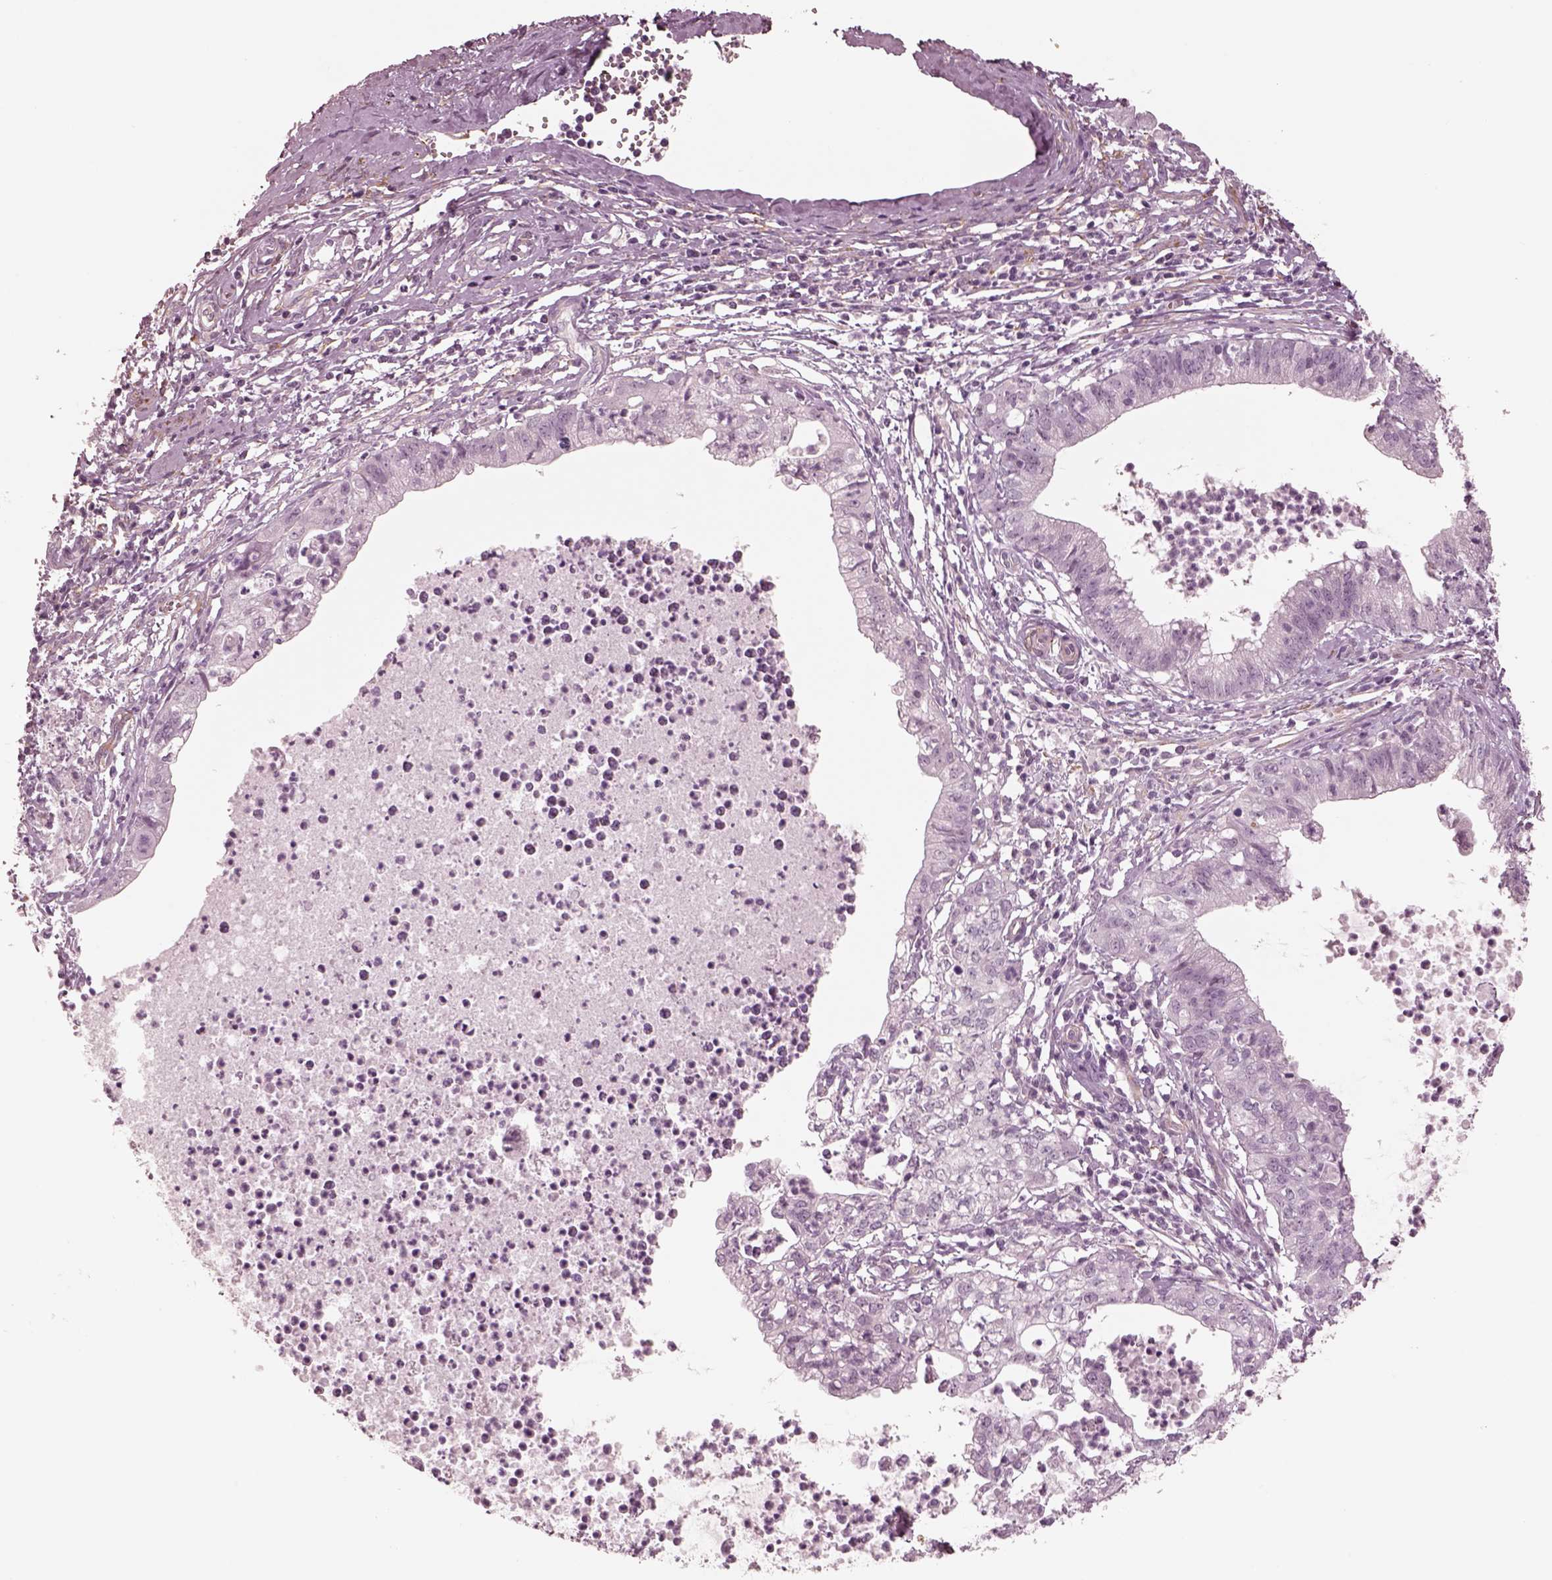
{"staining": {"intensity": "negative", "quantity": "none", "location": "none"}, "tissue": "cervical cancer", "cell_type": "Tumor cells", "image_type": "cancer", "snomed": [{"axis": "morphology", "description": "Normal tissue, NOS"}, {"axis": "morphology", "description": "Adenocarcinoma, NOS"}, {"axis": "topography", "description": "Cervix"}], "caption": "An image of human cervical cancer (adenocarcinoma) is negative for staining in tumor cells. (DAB (3,3'-diaminobenzidine) immunohistochemistry visualized using brightfield microscopy, high magnification).", "gene": "DNAAF9", "patient": {"sex": "female", "age": 38}}